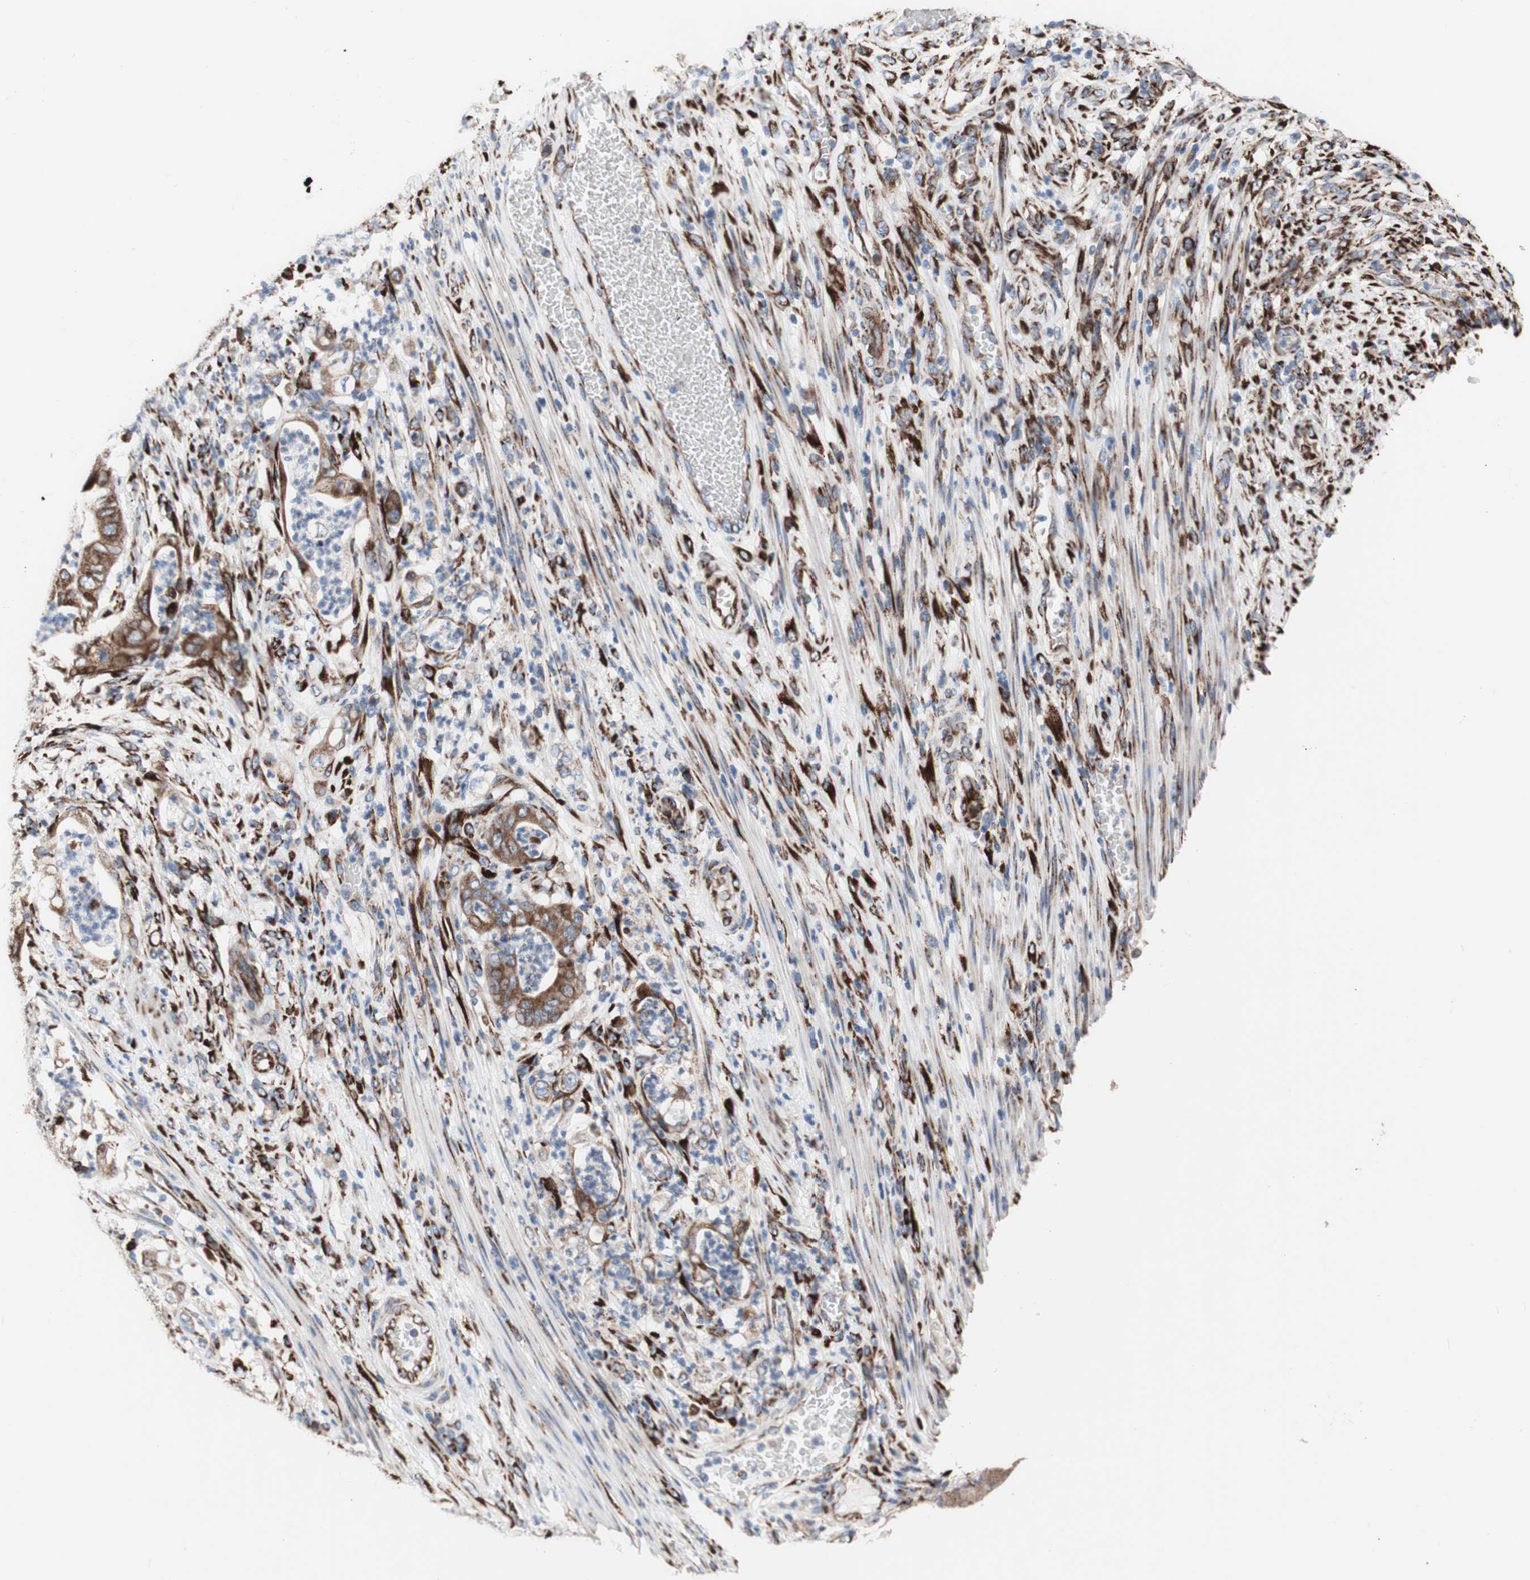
{"staining": {"intensity": "moderate", "quantity": ">75%", "location": "cytoplasmic/membranous"}, "tissue": "stomach cancer", "cell_type": "Tumor cells", "image_type": "cancer", "snomed": [{"axis": "morphology", "description": "Adenocarcinoma, NOS"}, {"axis": "topography", "description": "Stomach"}], "caption": "Stomach adenocarcinoma stained for a protein demonstrates moderate cytoplasmic/membranous positivity in tumor cells.", "gene": "AGPAT5", "patient": {"sex": "female", "age": 73}}